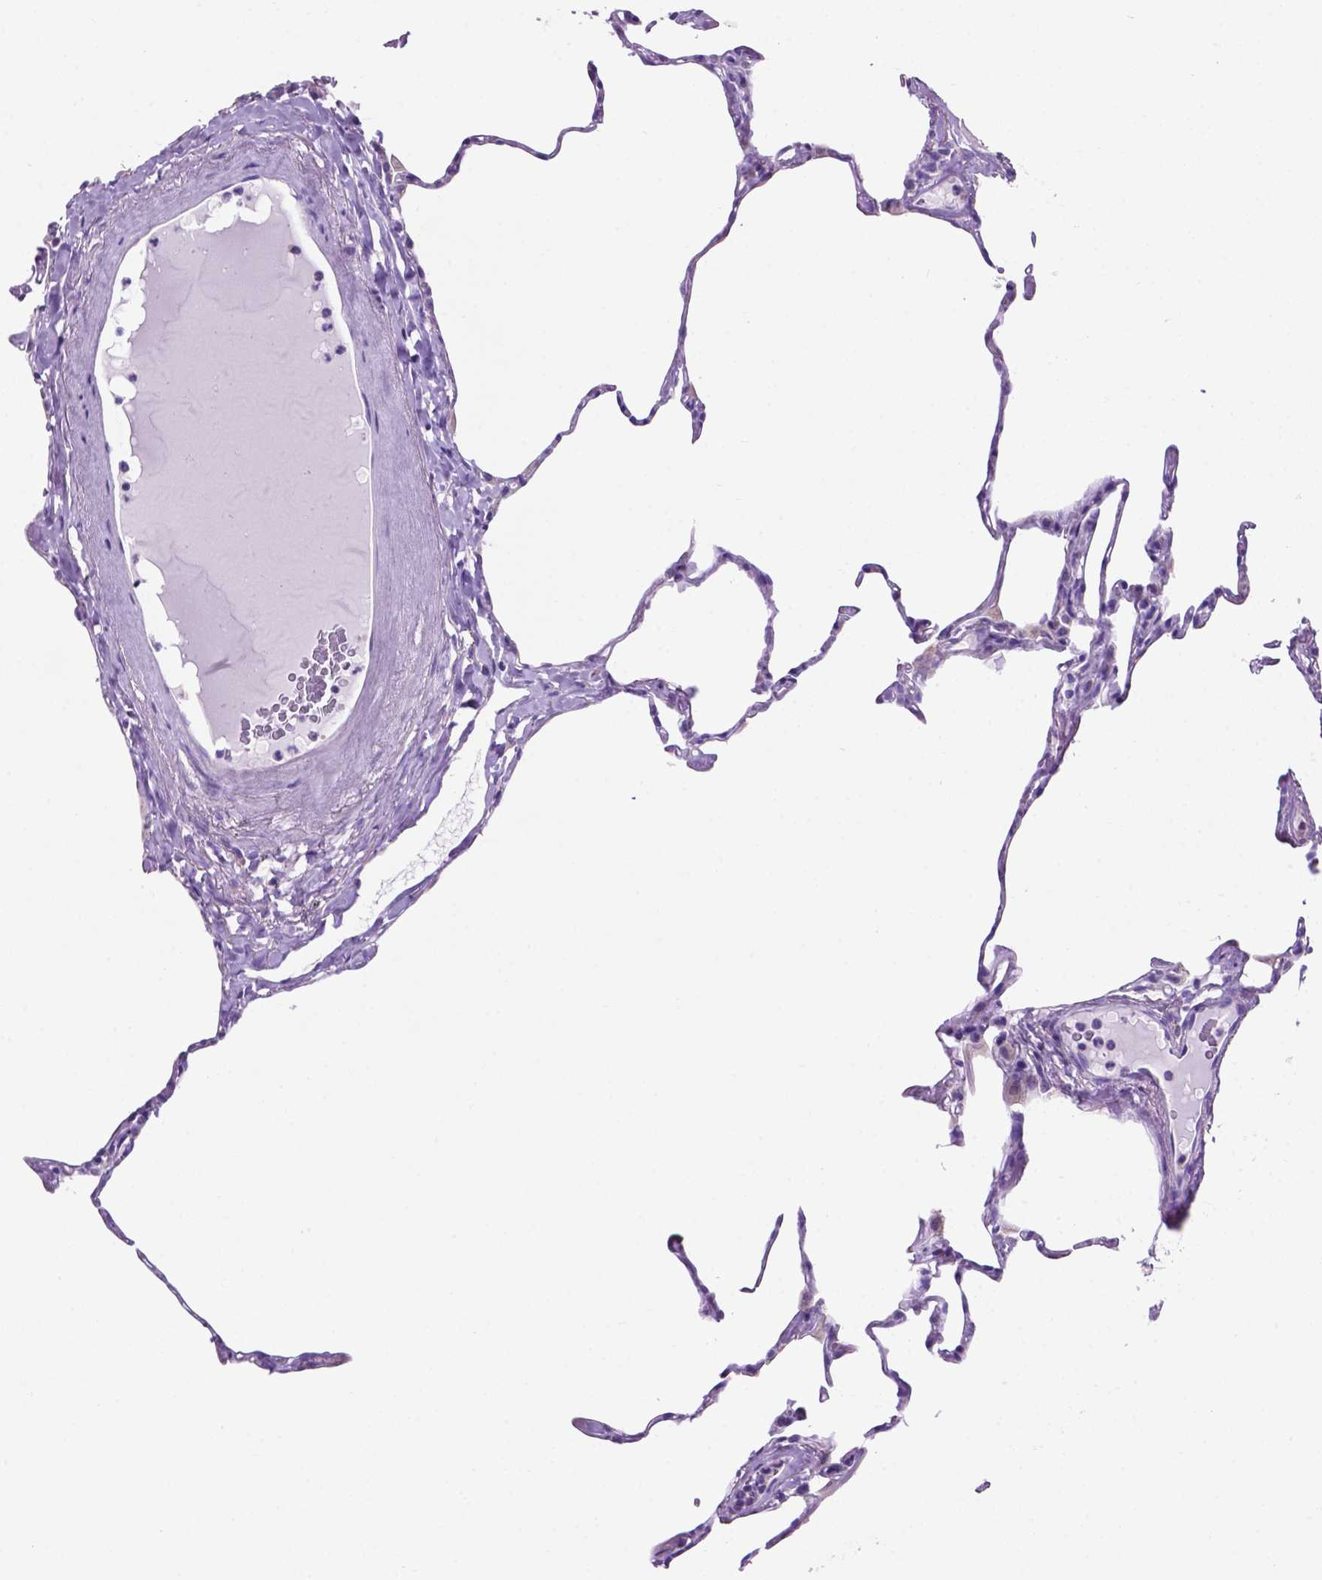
{"staining": {"intensity": "negative", "quantity": "none", "location": "none"}, "tissue": "lung", "cell_type": "Alveolar cells", "image_type": "normal", "snomed": [{"axis": "morphology", "description": "Normal tissue, NOS"}, {"axis": "topography", "description": "Lung"}], "caption": "IHC of normal lung reveals no staining in alveolar cells. The staining is performed using DAB (3,3'-diaminobenzidine) brown chromogen with nuclei counter-stained in using hematoxylin.", "gene": "SPDYA", "patient": {"sex": "male", "age": 65}}